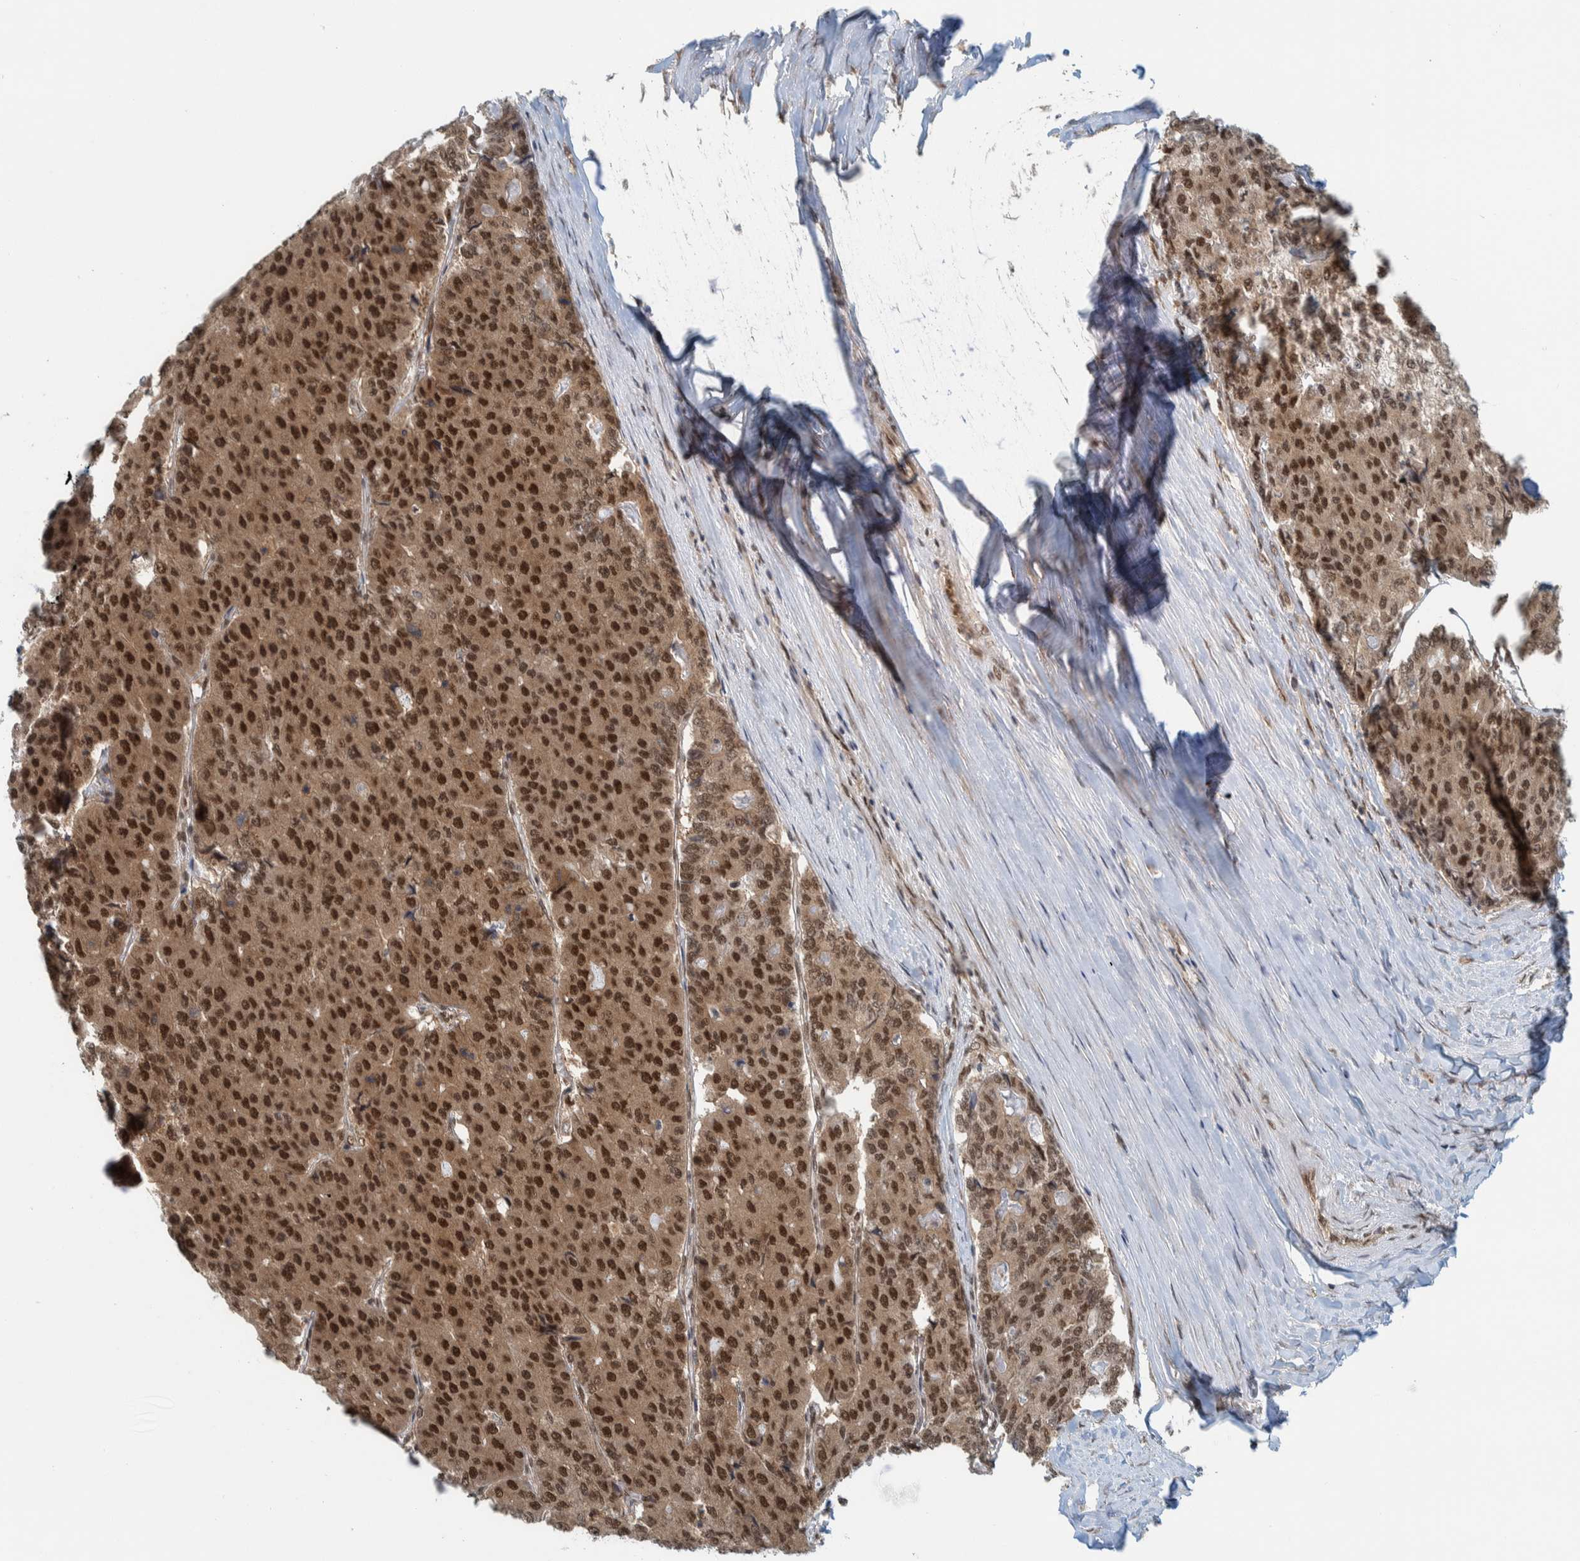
{"staining": {"intensity": "strong", "quantity": ">75%", "location": "cytoplasmic/membranous,nuclear"}, "tissue": "pancreatic cancer", "cell_type": "Tumor cells", "image_type": "cancer", "snomed": [{"axis": "morphology", "description": "Adenocarcinoma, NOS"}, {"axis": "topography", "description": "Pancreas"}], "caption": "The immunohistochemical stain labels strong cytoplasmic/membranous and nuclear staining in tumor cells of pancreatic adenocarcinoma tissue. Nuclei are stained in blue.", "gene": "COPS3", "patient": {"sex": "male", "age": 50}}